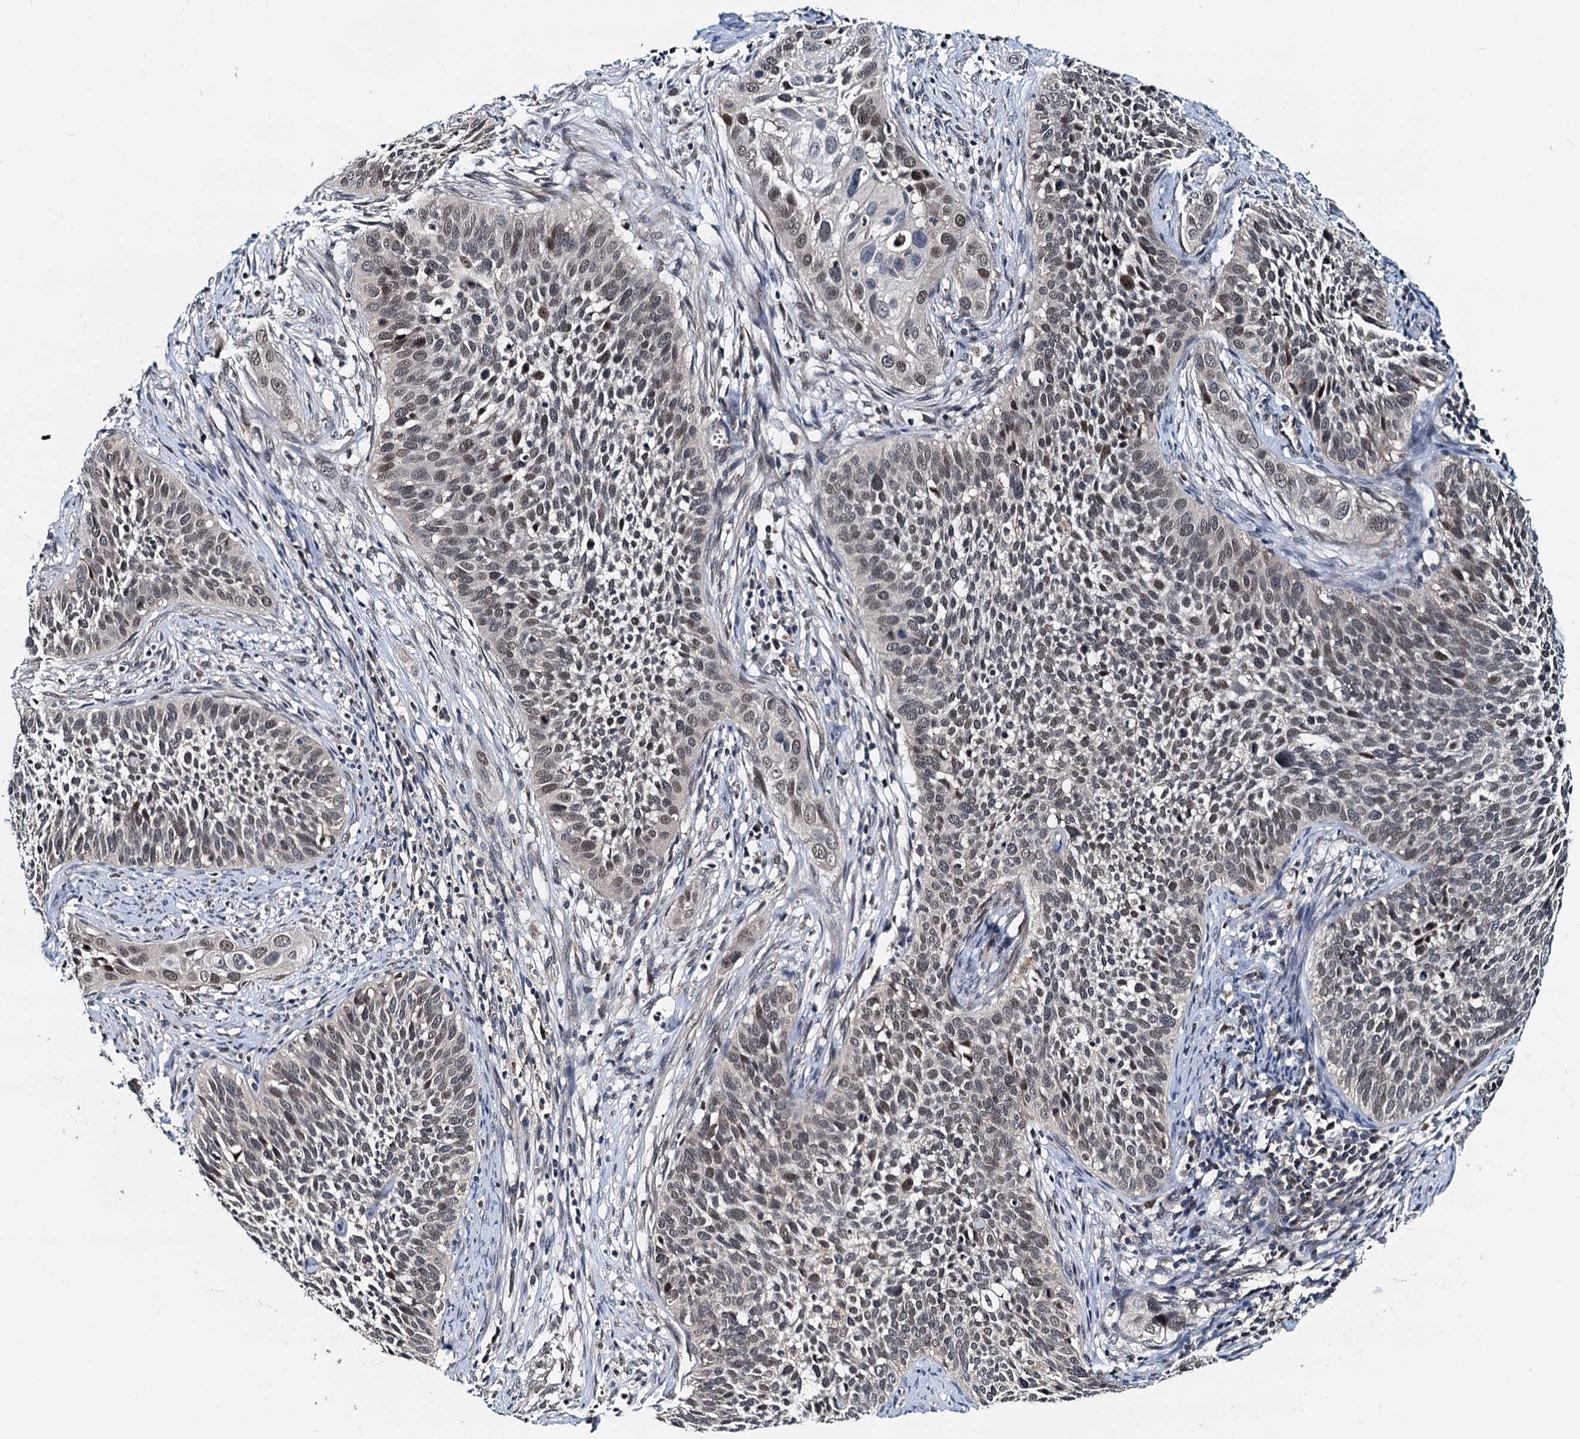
{"staining": {"intensity": "weak", "quantity": "25%-75%", "location": "nuclear"}, "tissue": "cervical cancer", "cell_type": "Tumor cells", "image_type": "cancer", "snomed": [{"axis": "morphology", "description": "Squamous cell carcinoma, NOS"}, {"axis": "topography", "description": "Cervix"}], "caption": "This photomicrograph exhibits immunohistochemistry staining of human cervical cancer (squamous cell carcinoma), with low weak nuclear staining in about 25%-75% of tumor cells.", "gene": "MCMBP", "patient": {"sex": "female", "age": 34}}